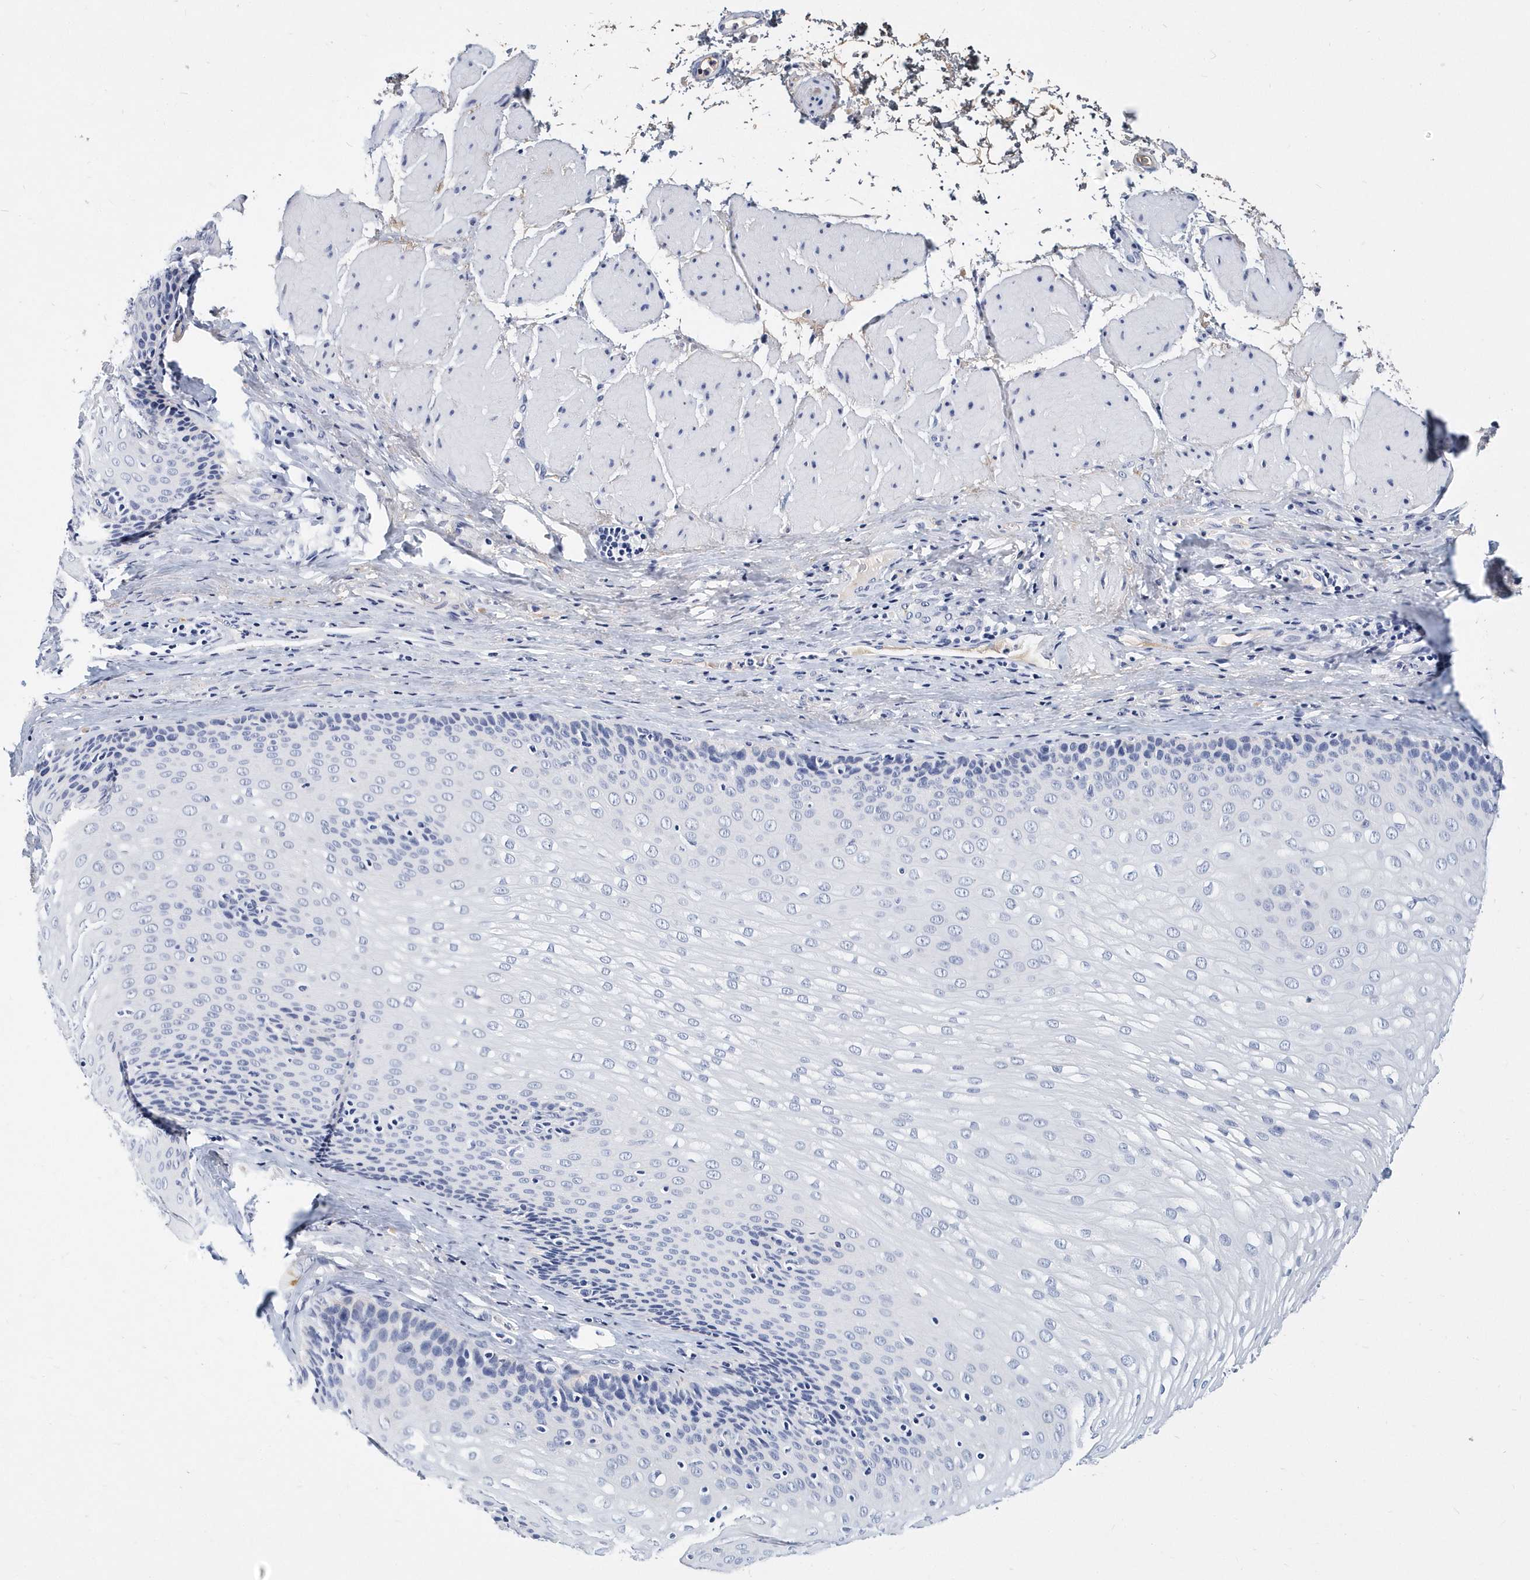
{"staining": {"intensity": "negative", "quantity": "none", "location": "none"}, "tissue": "esophagus", "cell_type": "Squamous epithelial cells", "image_type": "normal", "snomed": [{"axis": "morphology", "description": "Normal tissue, NOS"}, {"axis": "topography", "description": "Esophagus"}], "caption": "Immunohistochemistry histopathology image of benign esophagus stained for a protein (brown), which exhibits no staining in squamous epithelial cells.", "gene": "ITGA2B", "patient": {"sex": "female", "age": 66}}